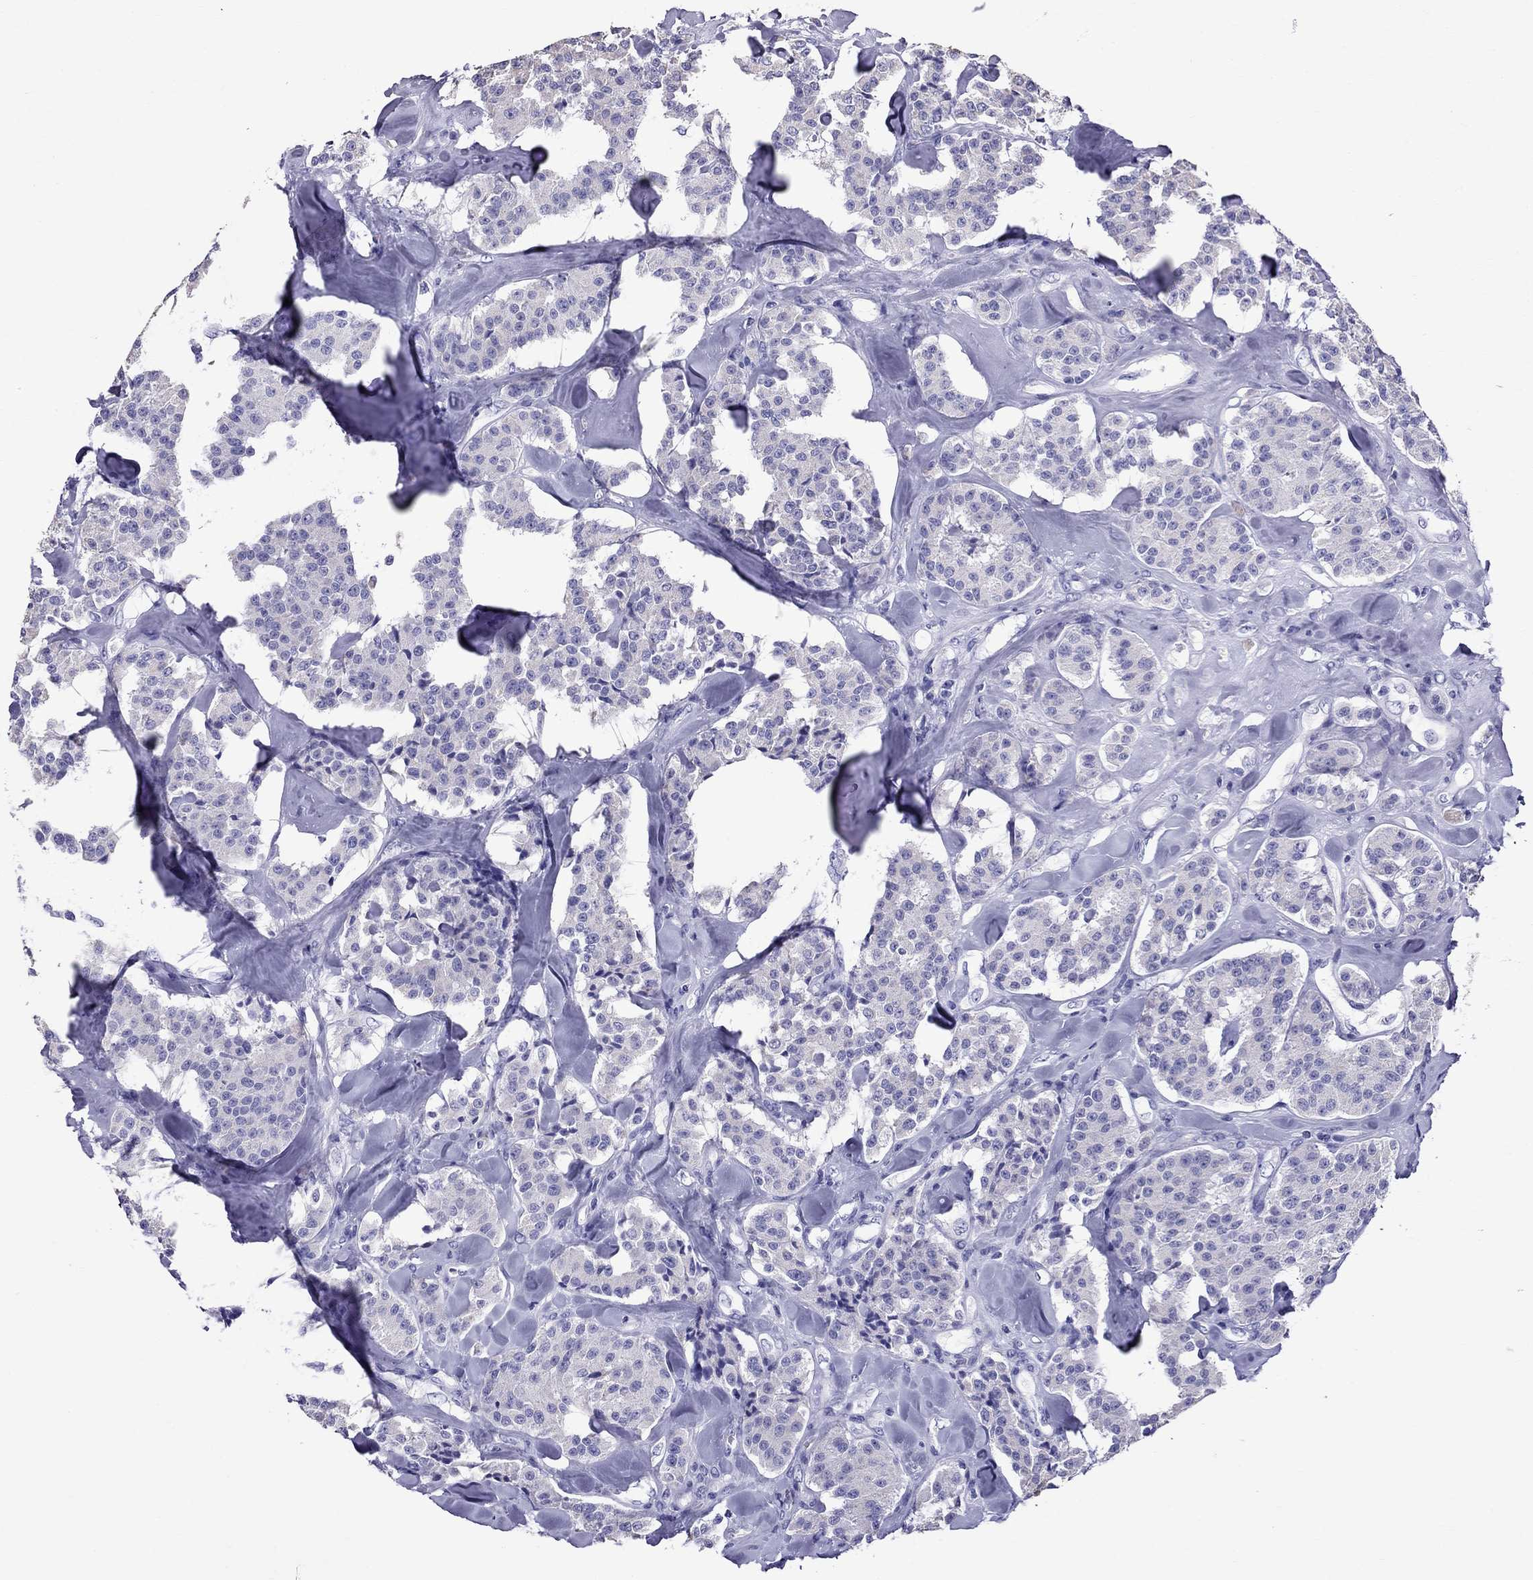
{"staining": {"intensity": "negative", "quantity": "none", "location": "none"}, "tissue": "carcinoid", "cell_type": "Tumor cells", "image_type": "cancer", "snomed": [{"axis": "morphology", "description": "Carcinoid, malignant, NOS"}, {"axis": "topography", "description": "Pancreas"}], "caption": "A micrograph of human malignant carcinoid is negative for staining in tumor cells.", "gene": "TTLL13", "patient": {"sex": "male", "age": 41}}